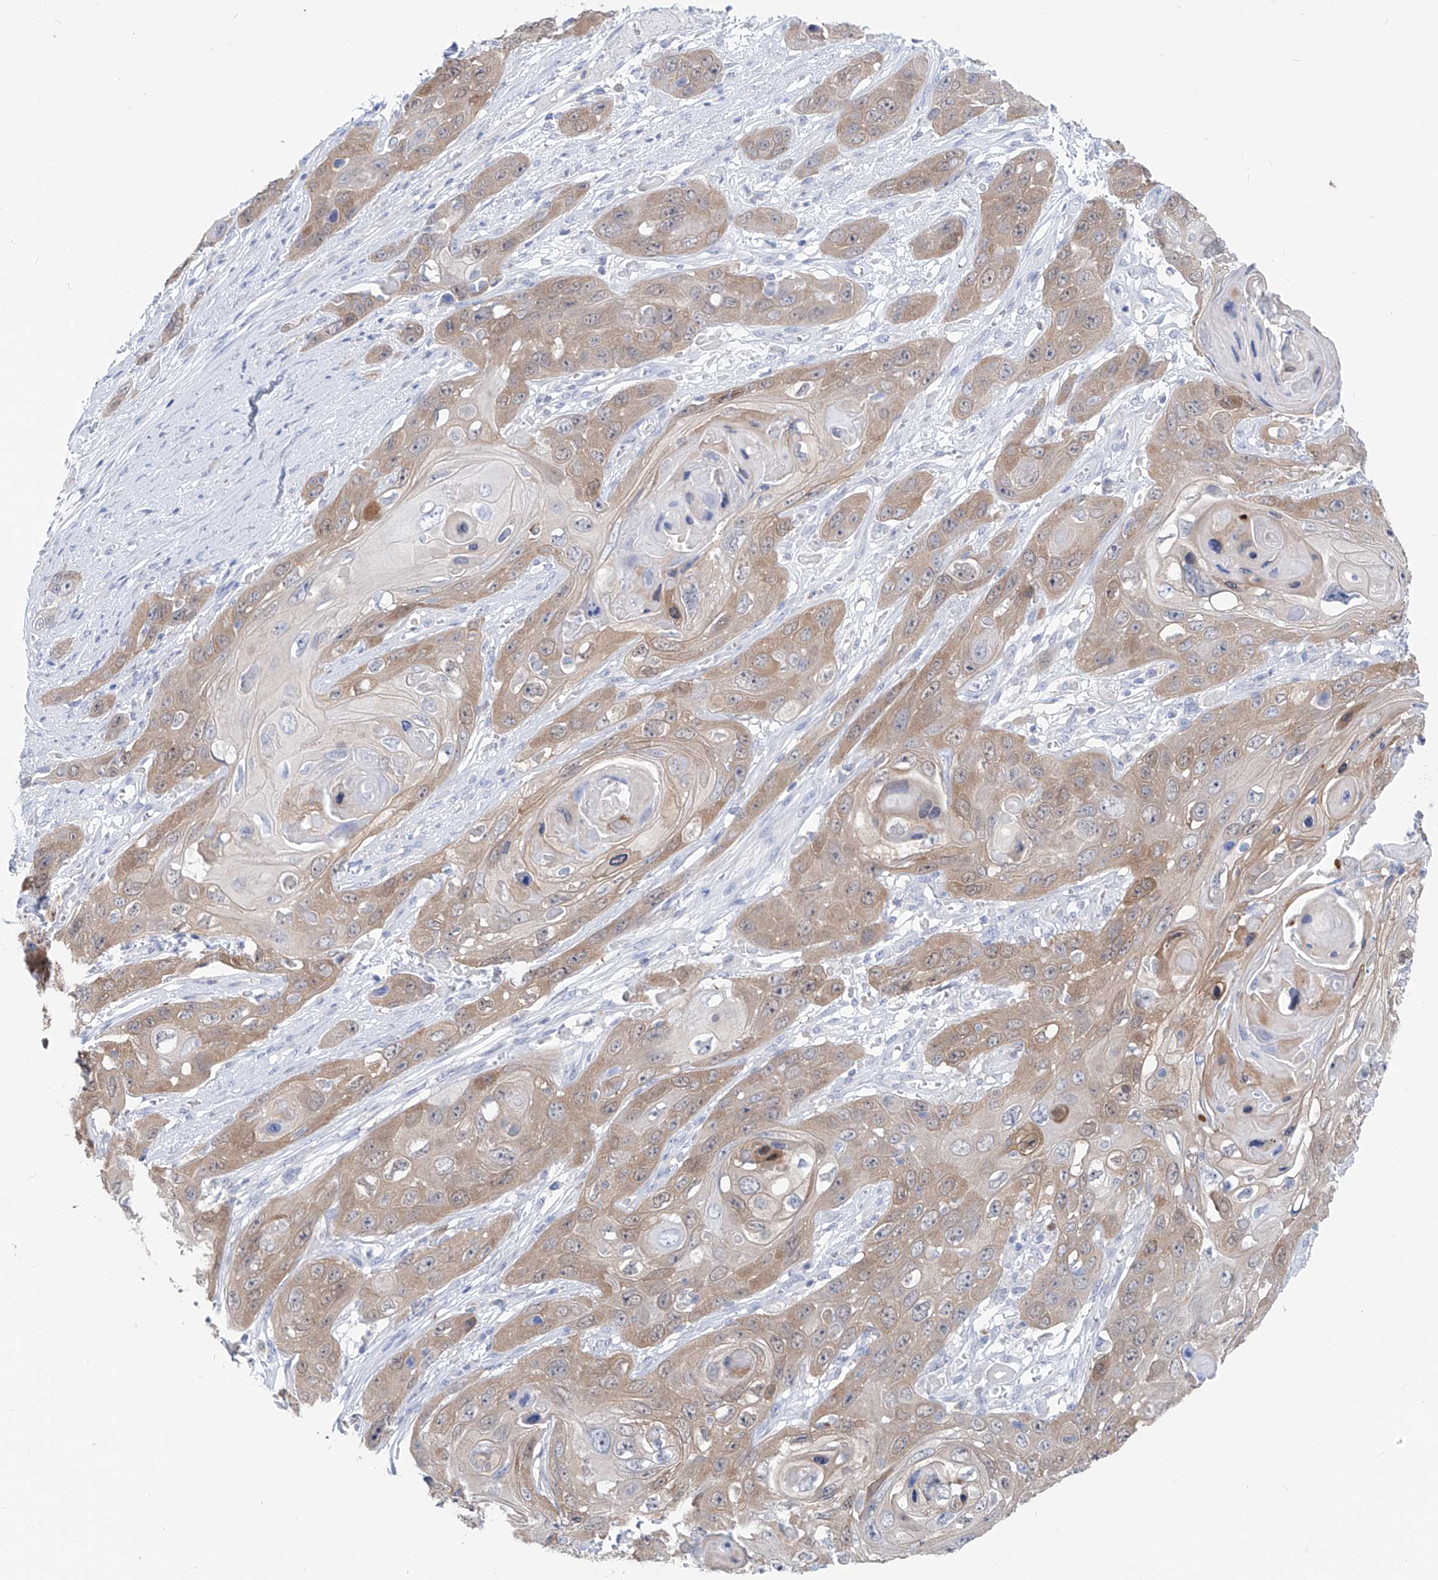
{"staining": {"intensity": "weak", "quantity": ">75%", "location": "cytoplasmic/membranous,nuclear"}, "tissue": "skin cancer", "cell_type": "Tumor cells", "image_type": "cancer", "snomed": [{"axis": "morphology", "description": "Squamous cell carcinoma, NOS"}, {"axis": "topography", "description": "Skin"}], "caption": "IHC photomicrograph of skin cancer stained for a protein (brown), which shows low levels of weak cytoplasmic/membranous and nuclear staining in about >75% of tumor cells.", "gene": "UFL1", "patient": {"sex": "male", "age": 55}}